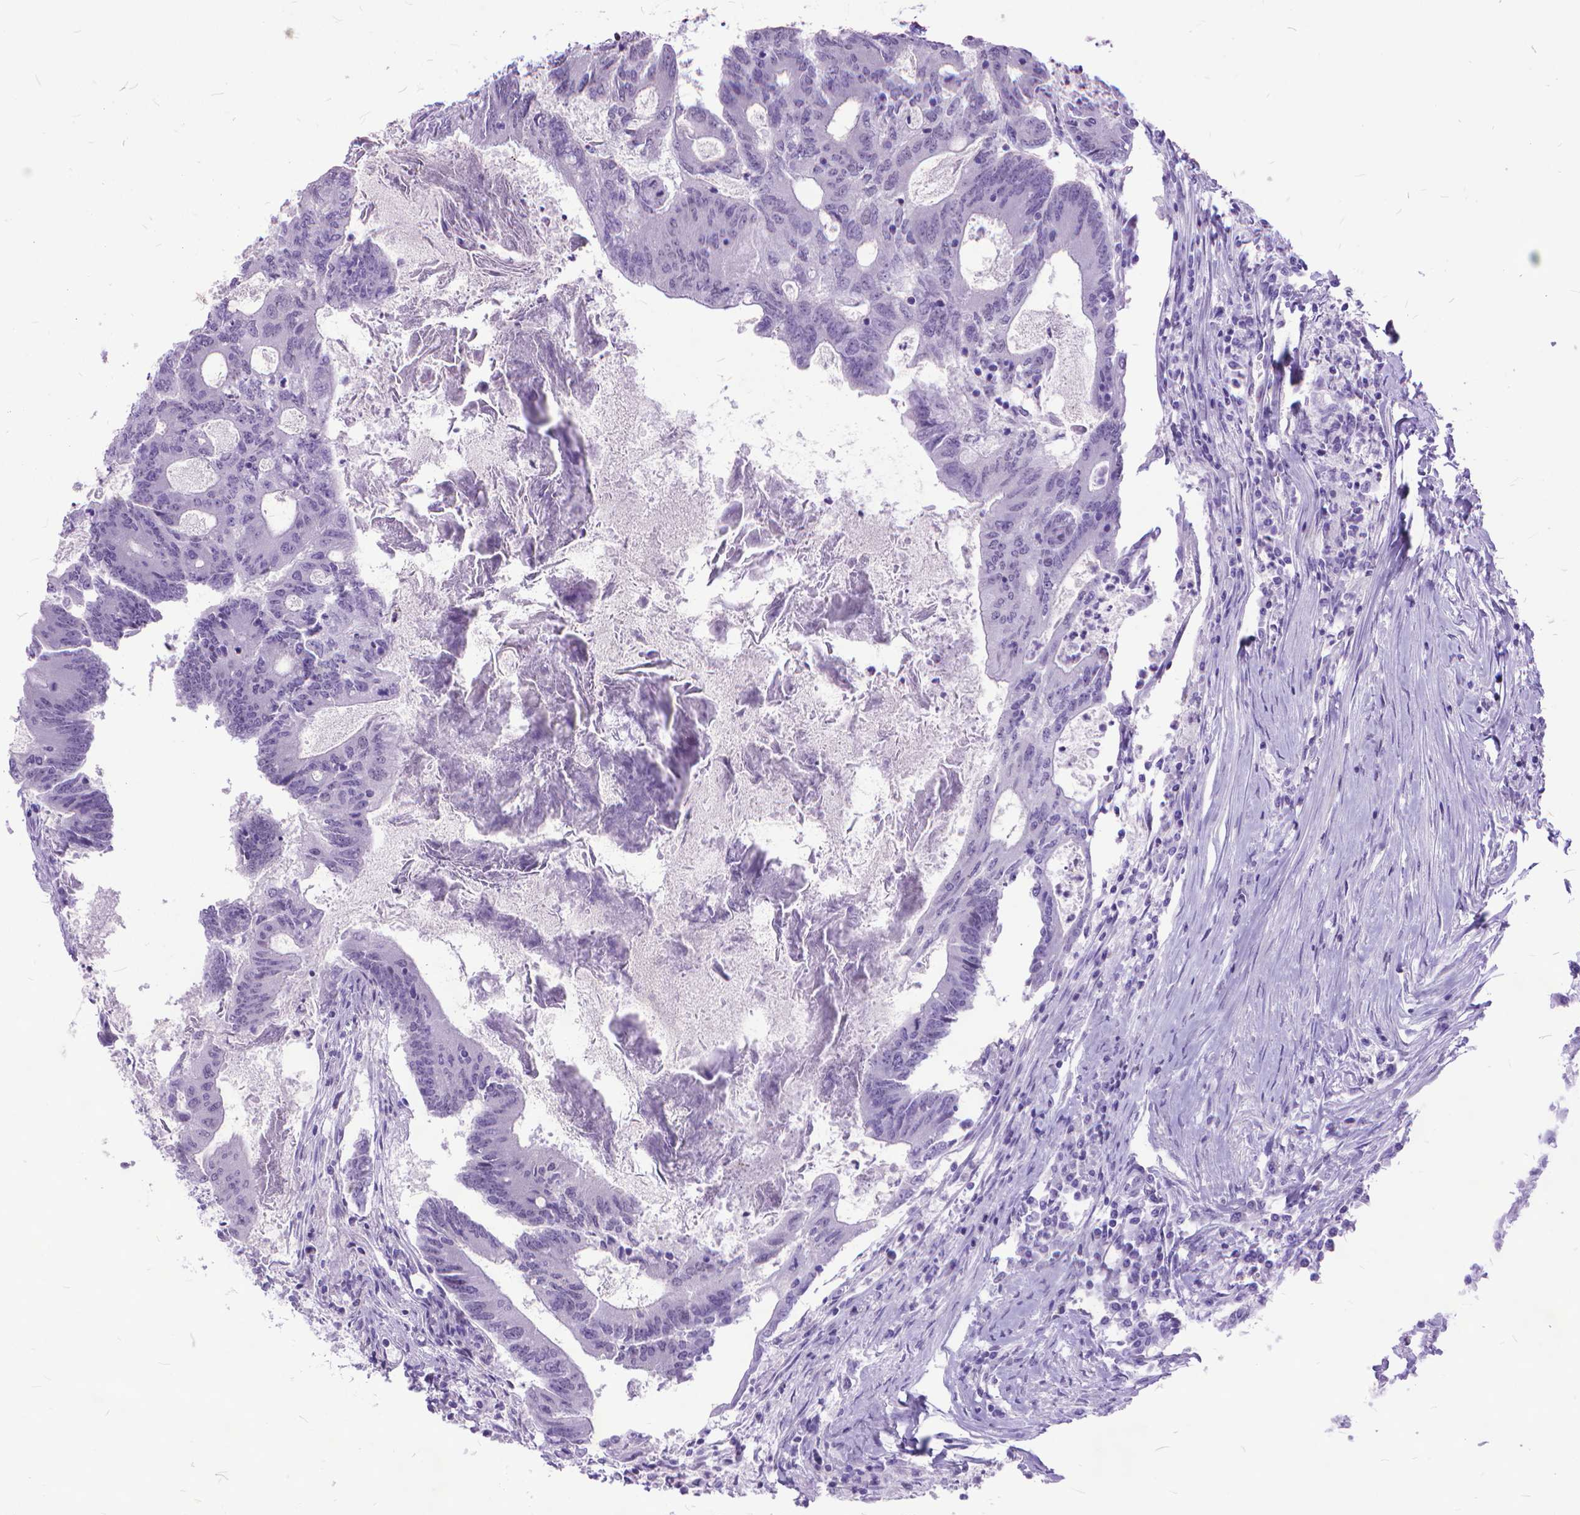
{"staining": {"intensity": "negative", "quantity": "none", "location": "none"}, "tissue": "colorectal cancer", "cell_type": "Tumor cells", "image_type": "cancer", "snomed": [{"axis": "morphology", "description": "Adenocarcinoma, NOS"}, {"axis": "topography", "description": "Colon"}], "caption": "DAB immunohistochemical staining of colorectal cancer displays no significant expression in tumor cells.", "gene": "POLE4", "patient": {"sex": "female", "age": 70}}